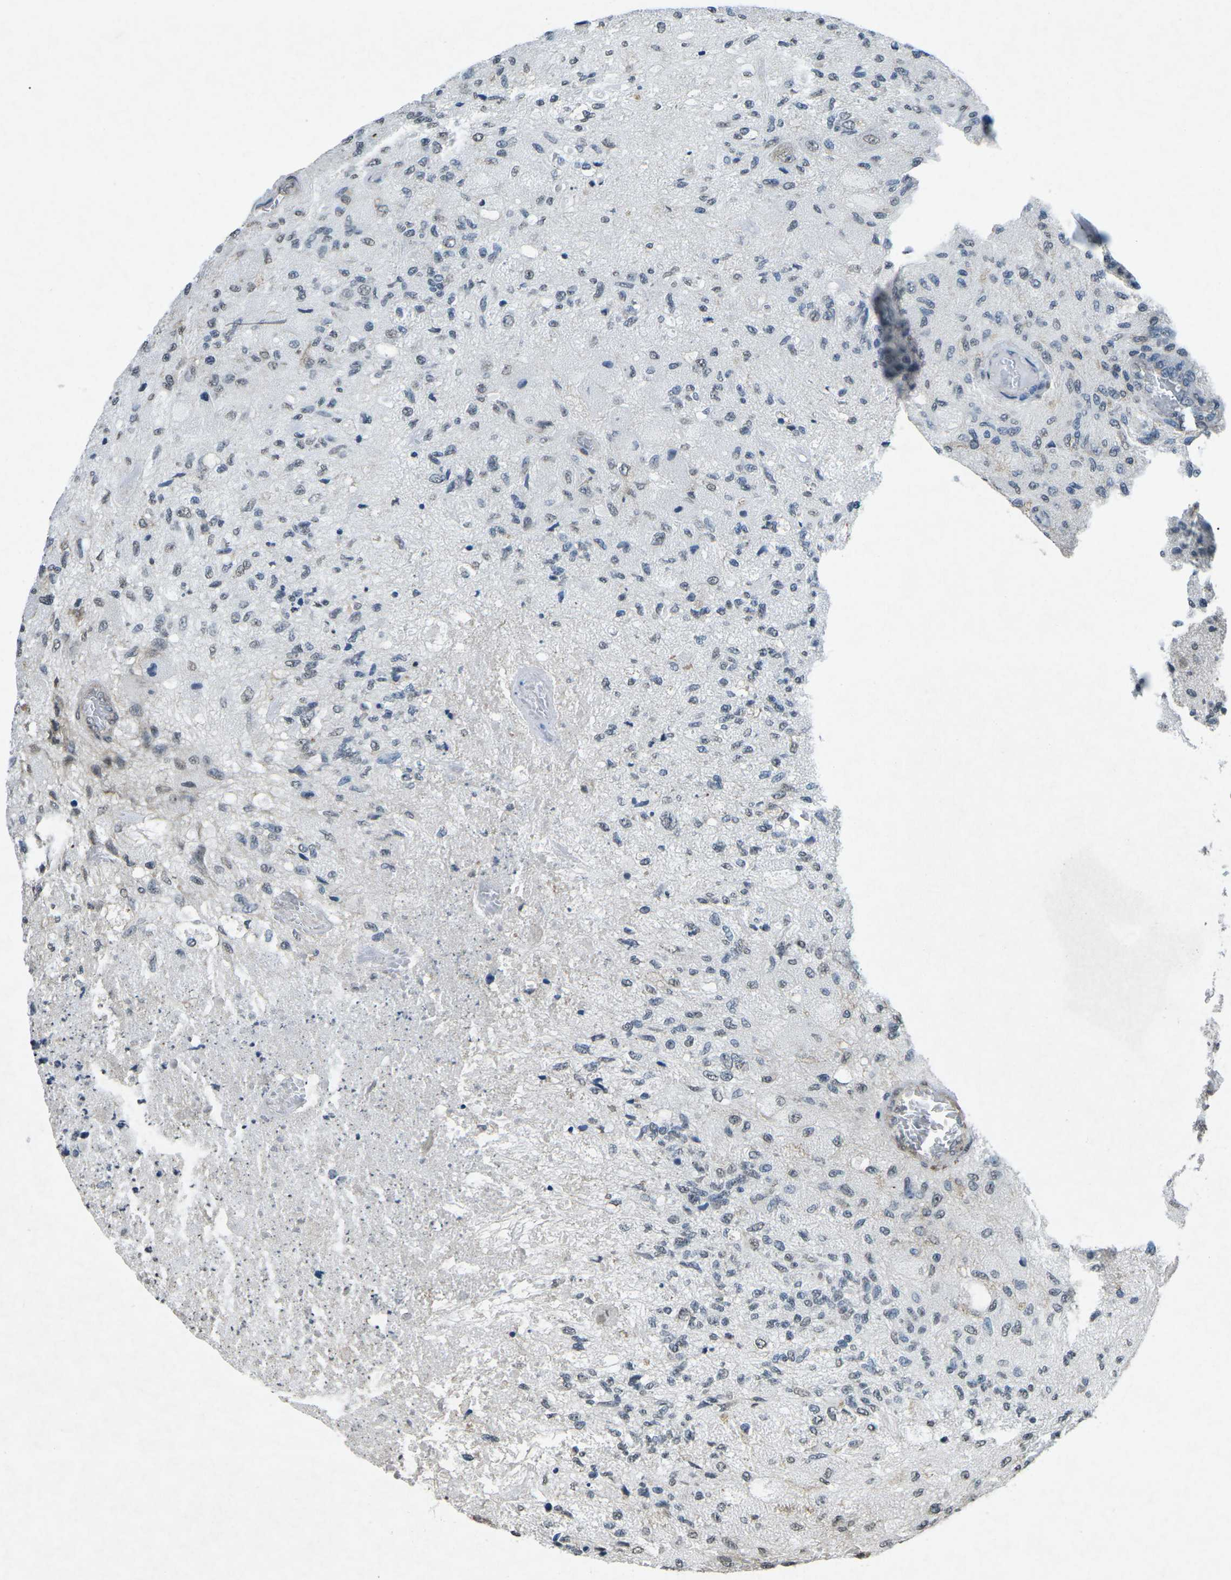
{"staining": {"intensity": "weak", "quantity": "<25%", "location": "nuclear"}, "tissue": "glioma", "cell_type": "Tumor cells", "image_type": "cancer", "snomed": [{"axis": "morphology", "description": "Normal tissue, NOS"}, {"axis": "morphology", "description": "Glioma, malignant, High grade"}, {"axis": "topography", "description": "Cerebral cortex"}], "caption": "IHC image of neoplastic tissue: human high-grade glioma (malignant) stained with DAB shows no significant protein positivity in tumor cells.", "gene": "TFR2", "patient": {"sex": "male", "age": 77}}